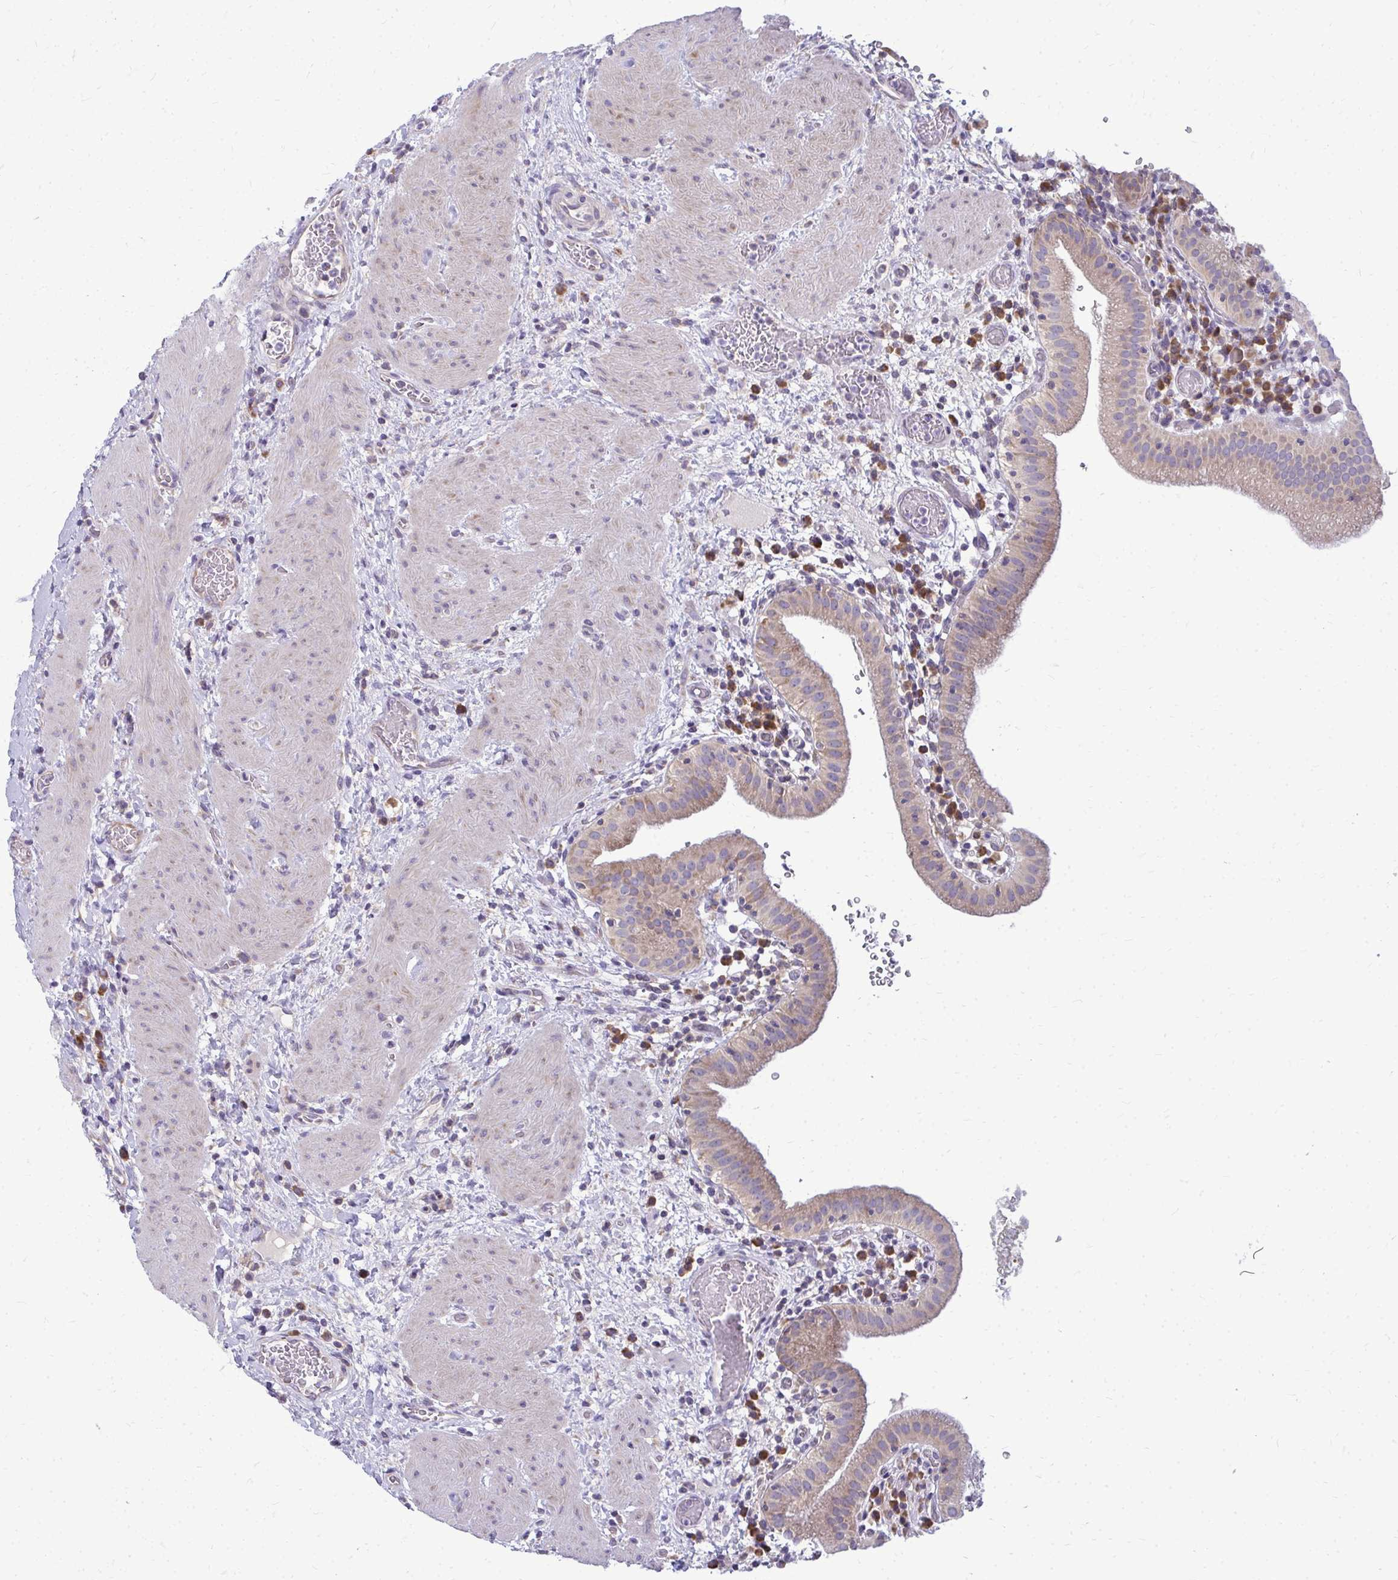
{"staining": {"intensity": "moderate", "quantity": ">75%", "location": "cytoplasmic/membranous"}, "tissue": "gallbladder", "cell_type": "Glandular cells", "image_type": "normal", "snomed": [{"axis": "morphology", "description": "Normal tissue, NOS"}, {"axis": "topography", "description": "Gallbladder"}], "caption": "An immunohistochemistry image of unremarkable tissue is shown. Protein staining in brown labels moderate cytoplasmic/membranous positivity in gallbladder within glandular cells. The protein is stained brown, and the nuclei are stained in blue (DAB IHC with brightfield microscopy, high magnification).", "gene": "RPLP2", "patient": {"sex": "male", "age": 26}}